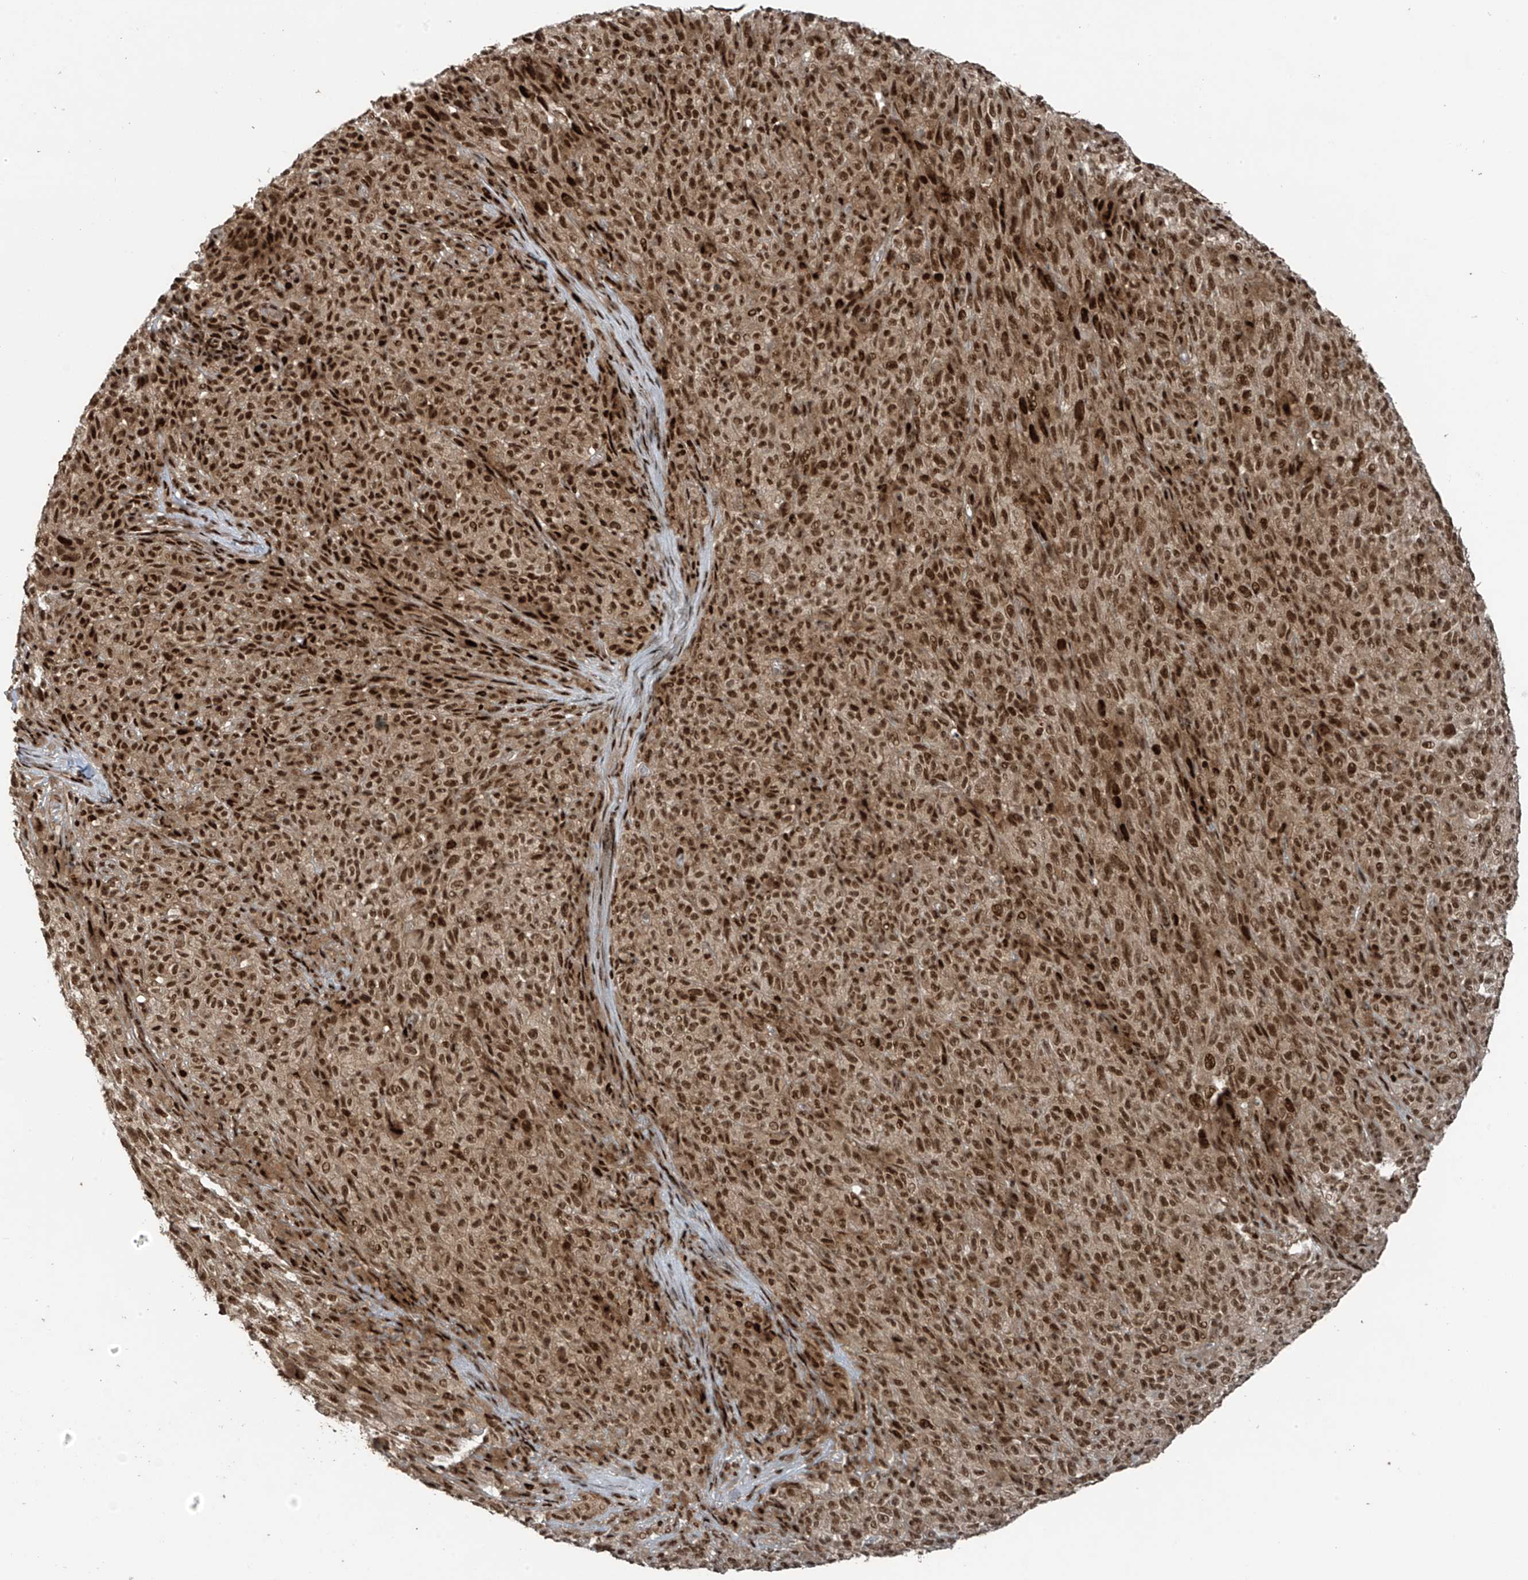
{"staining": {"intensity": "strong", "quantity": ">75%", "location": "nuclear"}, "tissue": "melanoma", "cell_type": "Tumor cells", "image_type": "cancer", "snomed": [{"axis": "morphology", "description": "Malignant melanoma, NOS"}, {"axis": "topography", "description": "Skin"}], "caption": "The image demonstrates staining of malignant melanoma, revealing strong nuclear protein positivity (brown color) within tumor cells.", "gene": "PCNP", "patient": {"sex": "female", "age": 82}}